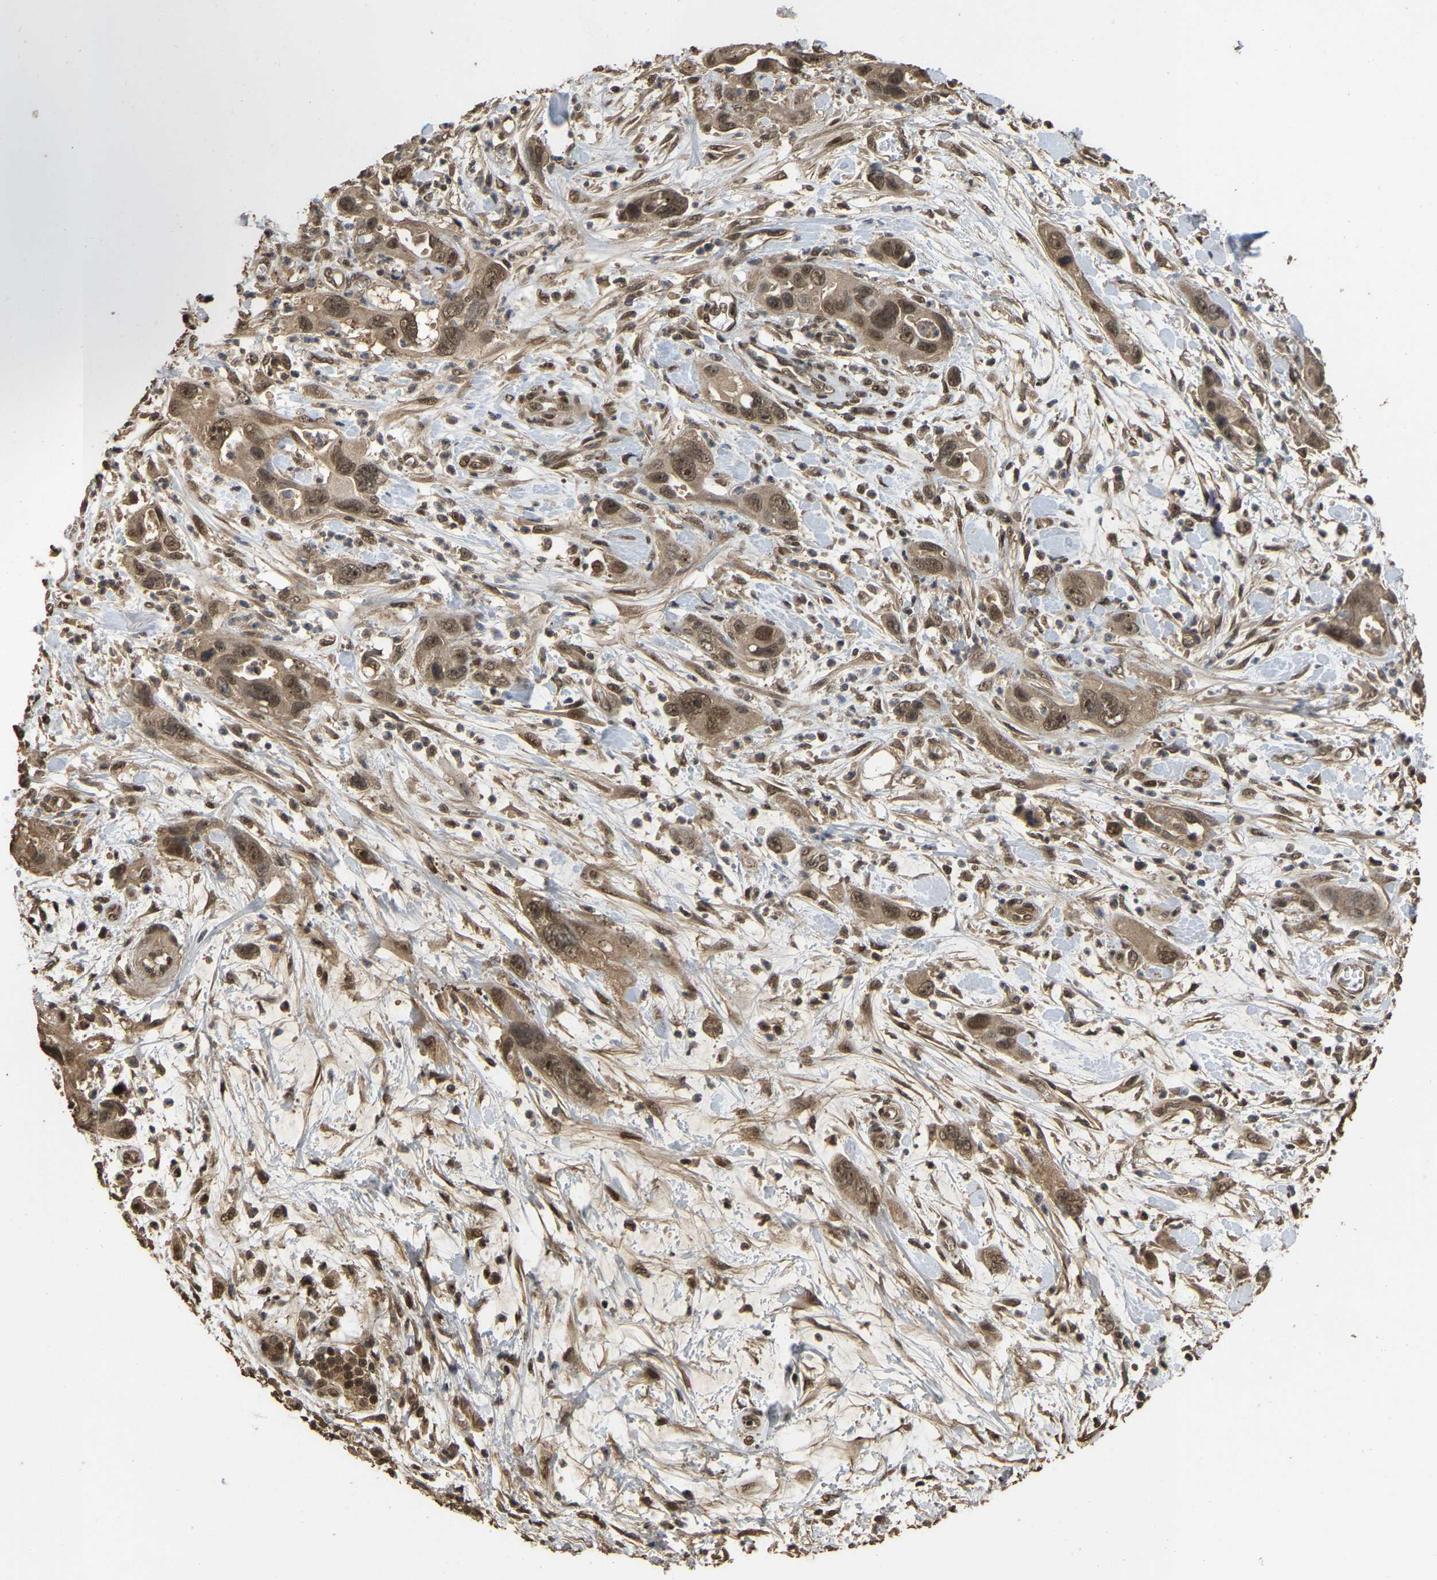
{"staining": {"intensity": "moderate", "quantity": ">75%", "location": "cytoplasmic/membranous,nuclear"}, "tissue": "pancreatic cancer", "cell_type": "Tumor cells", "image_type": "cancer", "snomed": [{"axis": "morphology", "description": "Adenocarcinoma, NOS"}, {"axis": "topography", "description": "Pancreas"}], "caption": "The immunohistochemical stain labels moderate cytoplasmic/membranous and nuclear expression in tumor cells of pancreatic cancer (adenocarcinoma) tissue.", "gene": "ARHGAP23", "patient": {"sex": "female", "age": 70}}